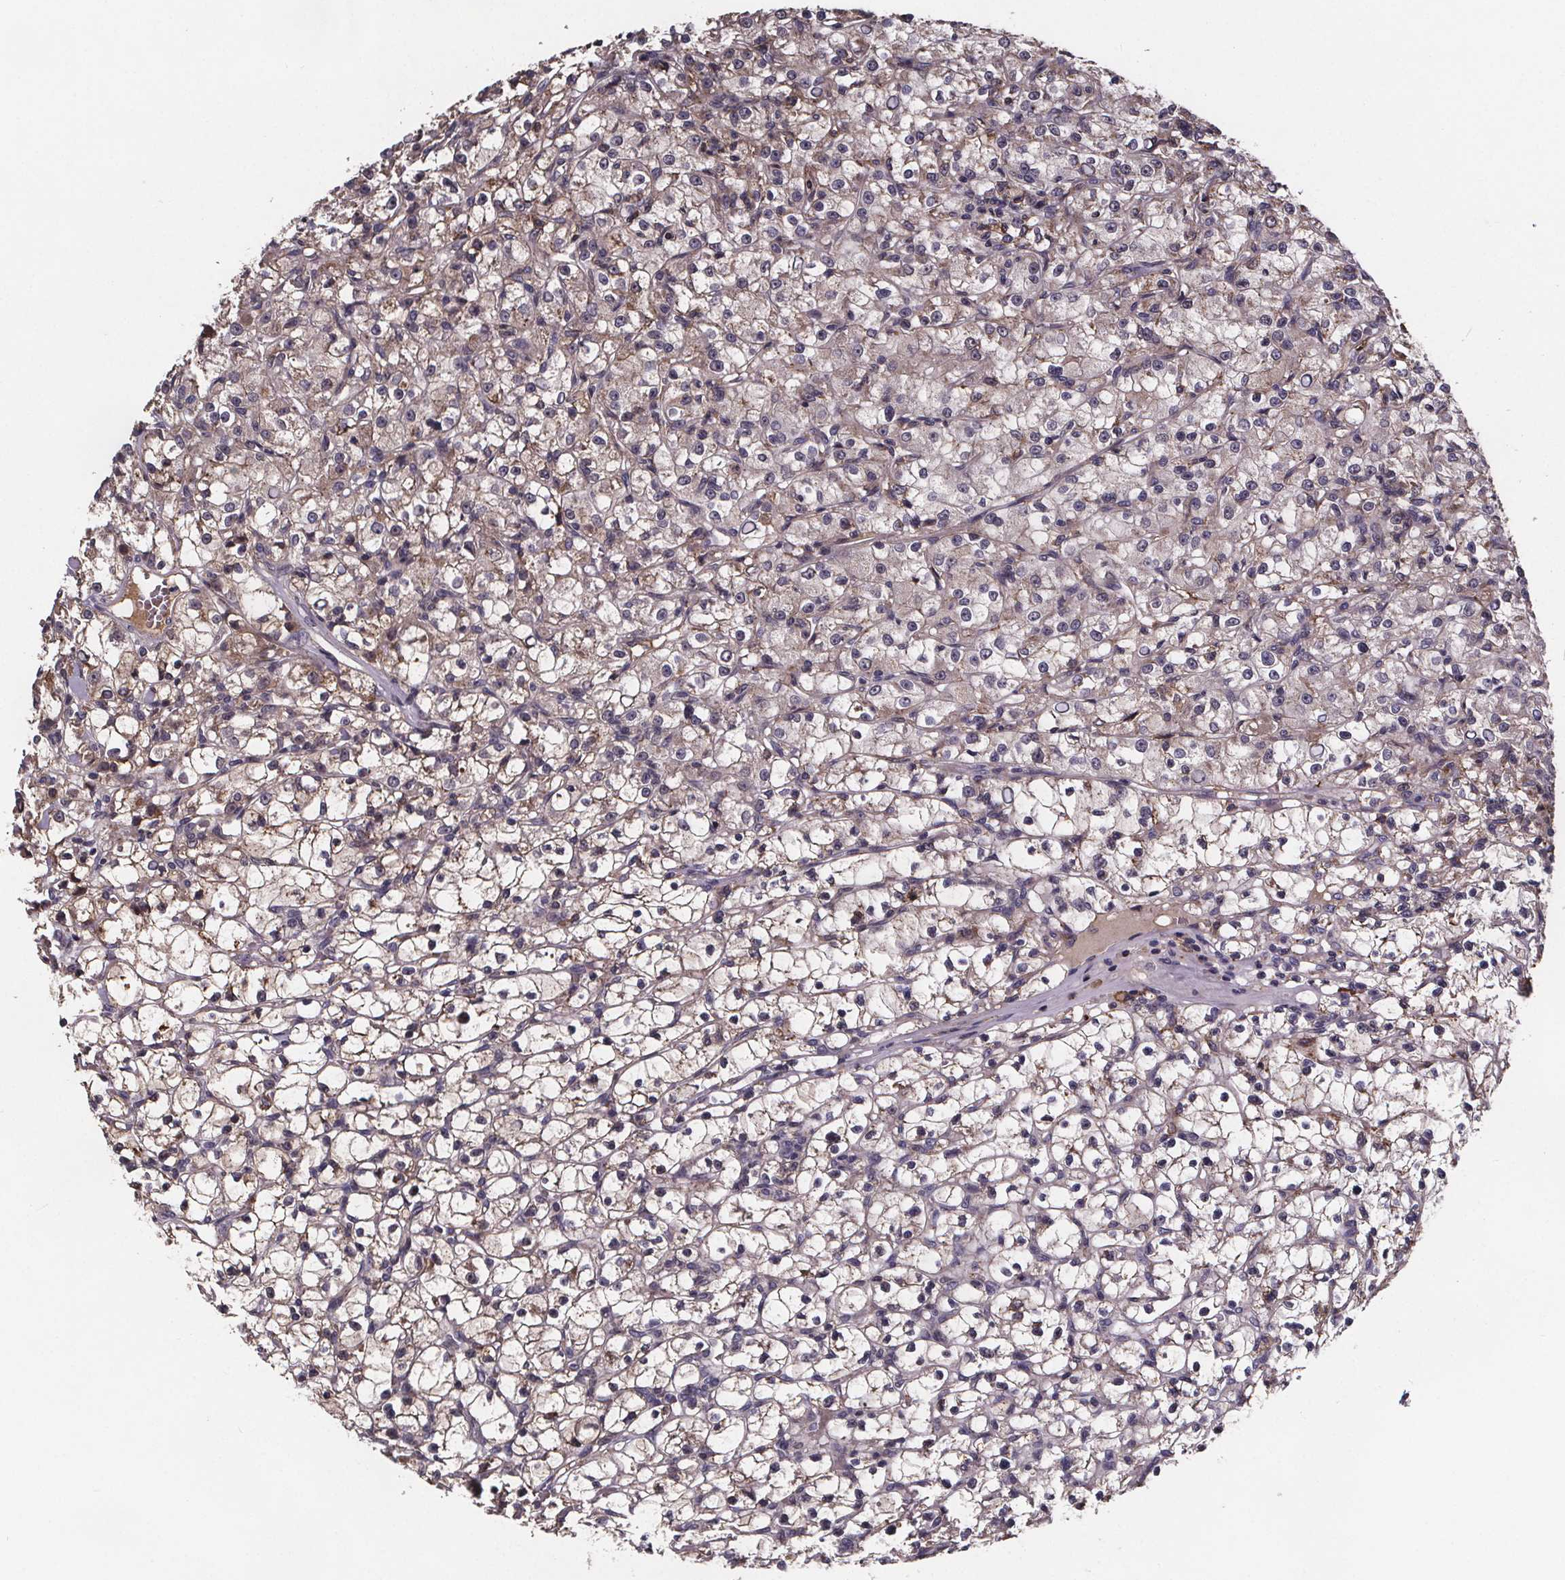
{"staining": {"intensity": "negative", "quantity": "none", "location": "none"}, "tissue": "renal cancer", "cell_type": "Tumor cells", "image_type": "cancer", "snomed": [{"axis": "morphology", "description": "Adenocarcinoma, NOS"}, {"axis": "topography", "description": "Kidney"}], "caption": "Human renal adenocarcinoma stained for a protein using immunohistochemistry (IHC) exhibits no expression in tumor cells.", "gene": "FASTKD3", "patient": {"sex": "female", "age": 59}}